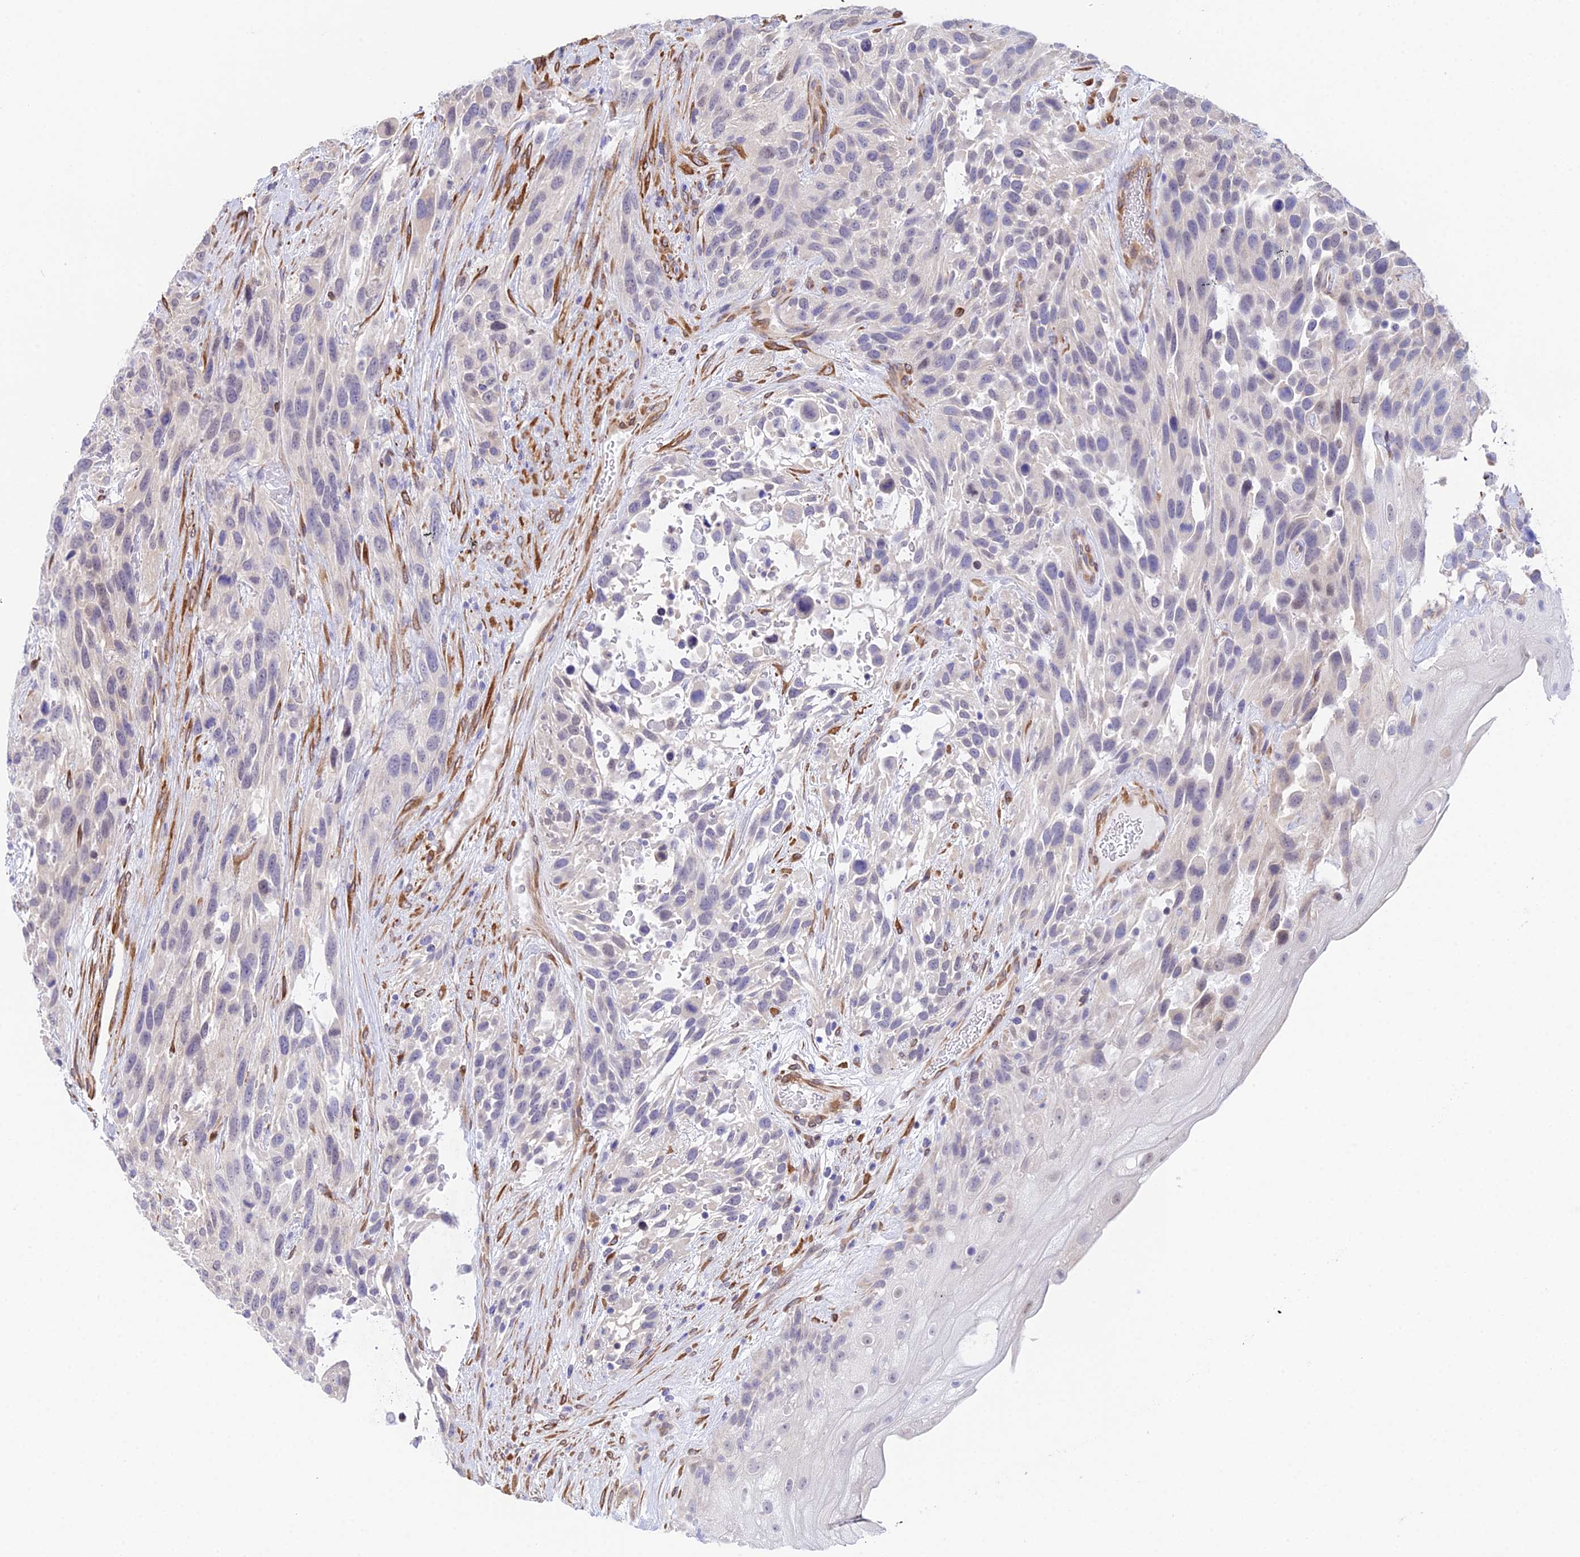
{"staining": {"intensity": "negative", "quantity": "none", "location": "none"}, "tissue": "urothelial cancer", "cell_type": "Tumor cells", "image_type": "cancer", "snomed": [{"axis": "morphology", "description": "Urothelial carcinoma, High grade"}, {"axis": "topography", "description": "Urinary bladder"}], "caption": "Immunohistochemical staining of high-grade urothelial carcinoma displays no significant staining in tumor cells. The staining was performed using DAB (3,3'-diaminobenzidine) to visualize the protein expression in brown, while the nuclei were stained in blue with hematoxylin (Magnification: 20x).", "gene": "MXRA7", "patient": {"sex": "female", "age": 70}}